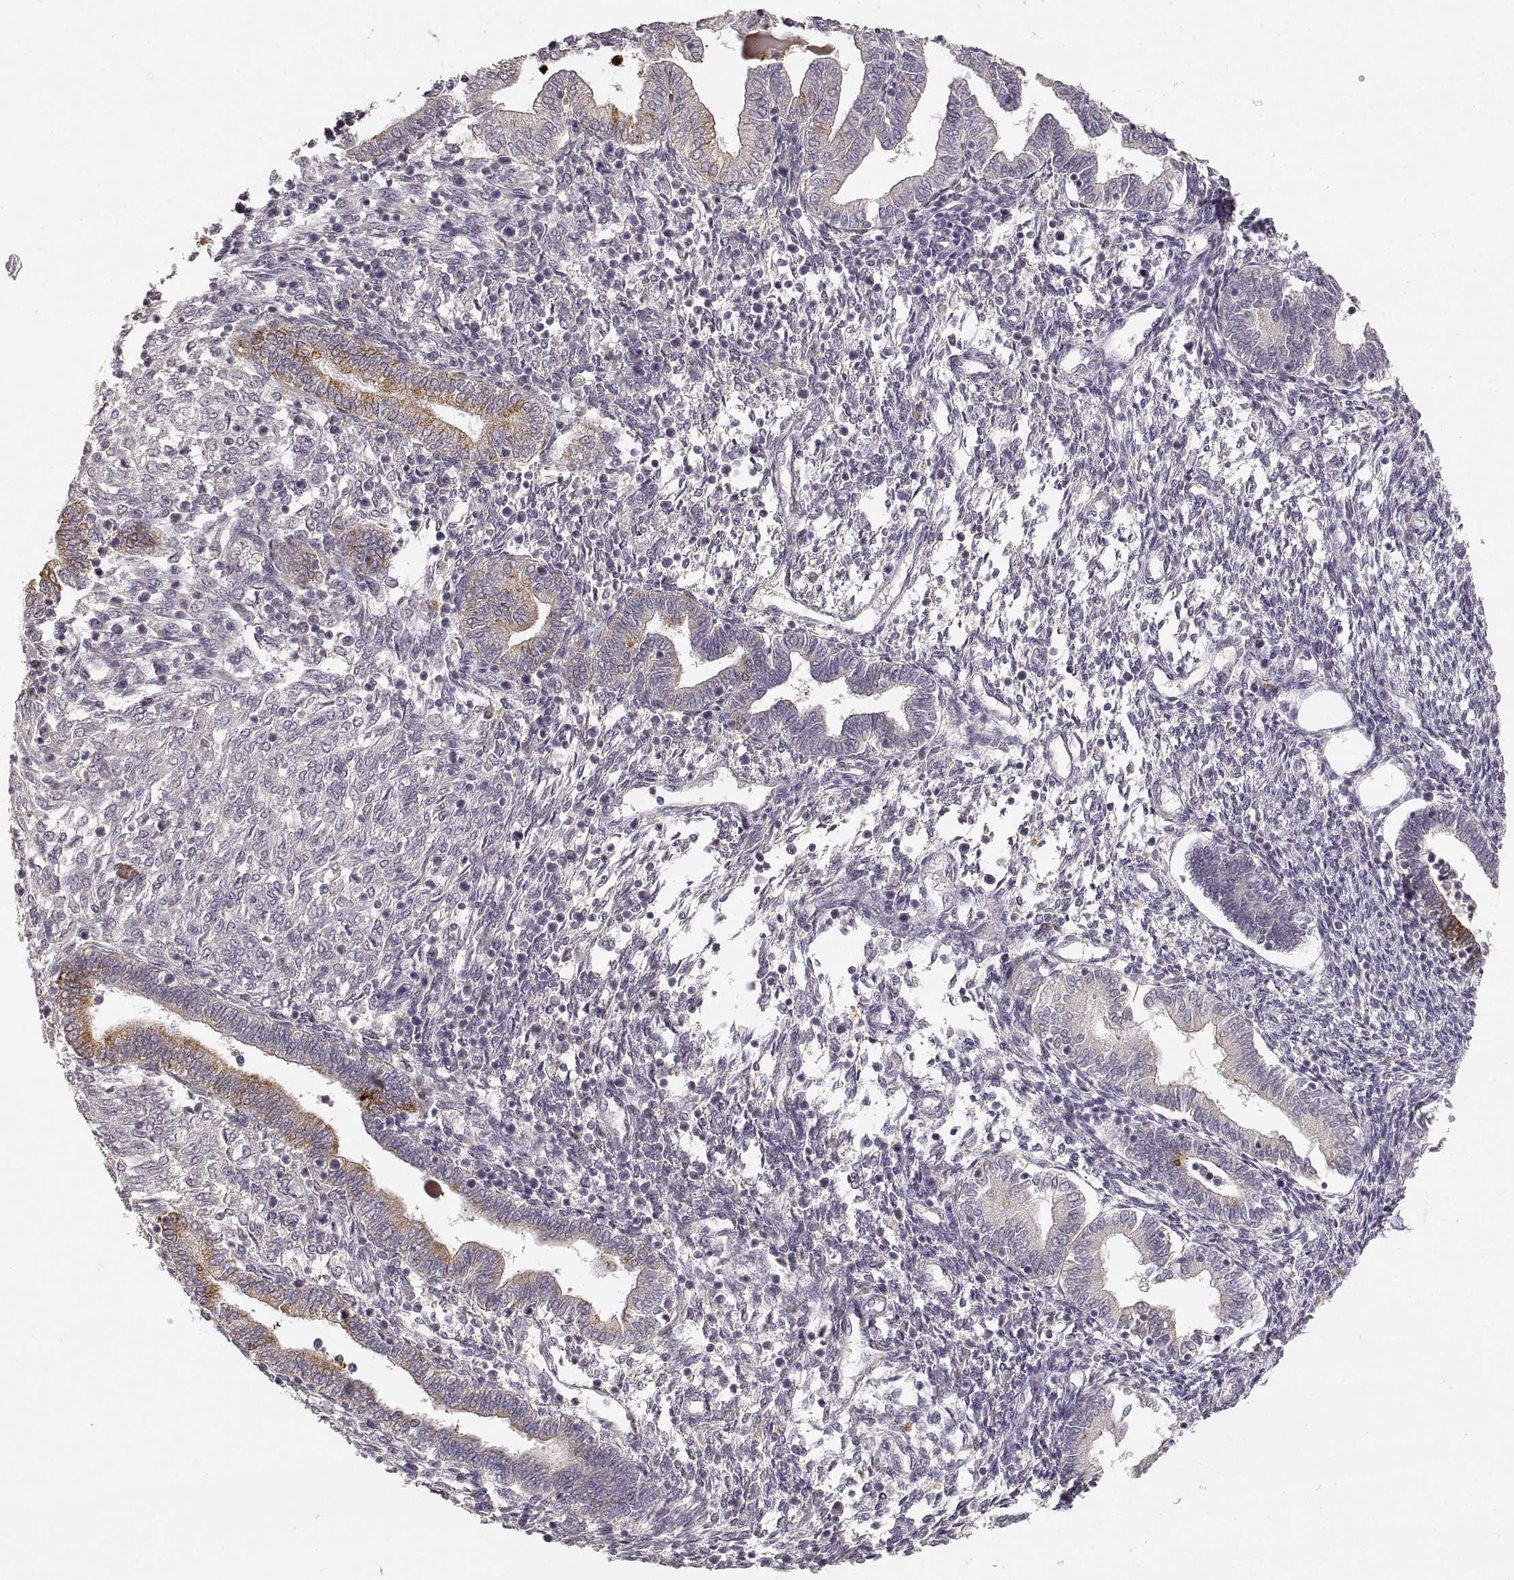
{"staining": {"intensity": "negative", "quantity": "none", "location": "none"}, "tissue": "endometrium", "cell_type": "Cells in endometrial stroma", "image_type": "normal", "snomed": [{"axis": "morphology", "description": "Normal tissue, NOS"}, {"axis": "topography", "description": "Endometrium"}], "caption": "The histopathology image shows no significant staining in cells in endometrial stroma of endometrium.", "gene": "LAMC2", "patient": {"sex": "female", "age": 42}}